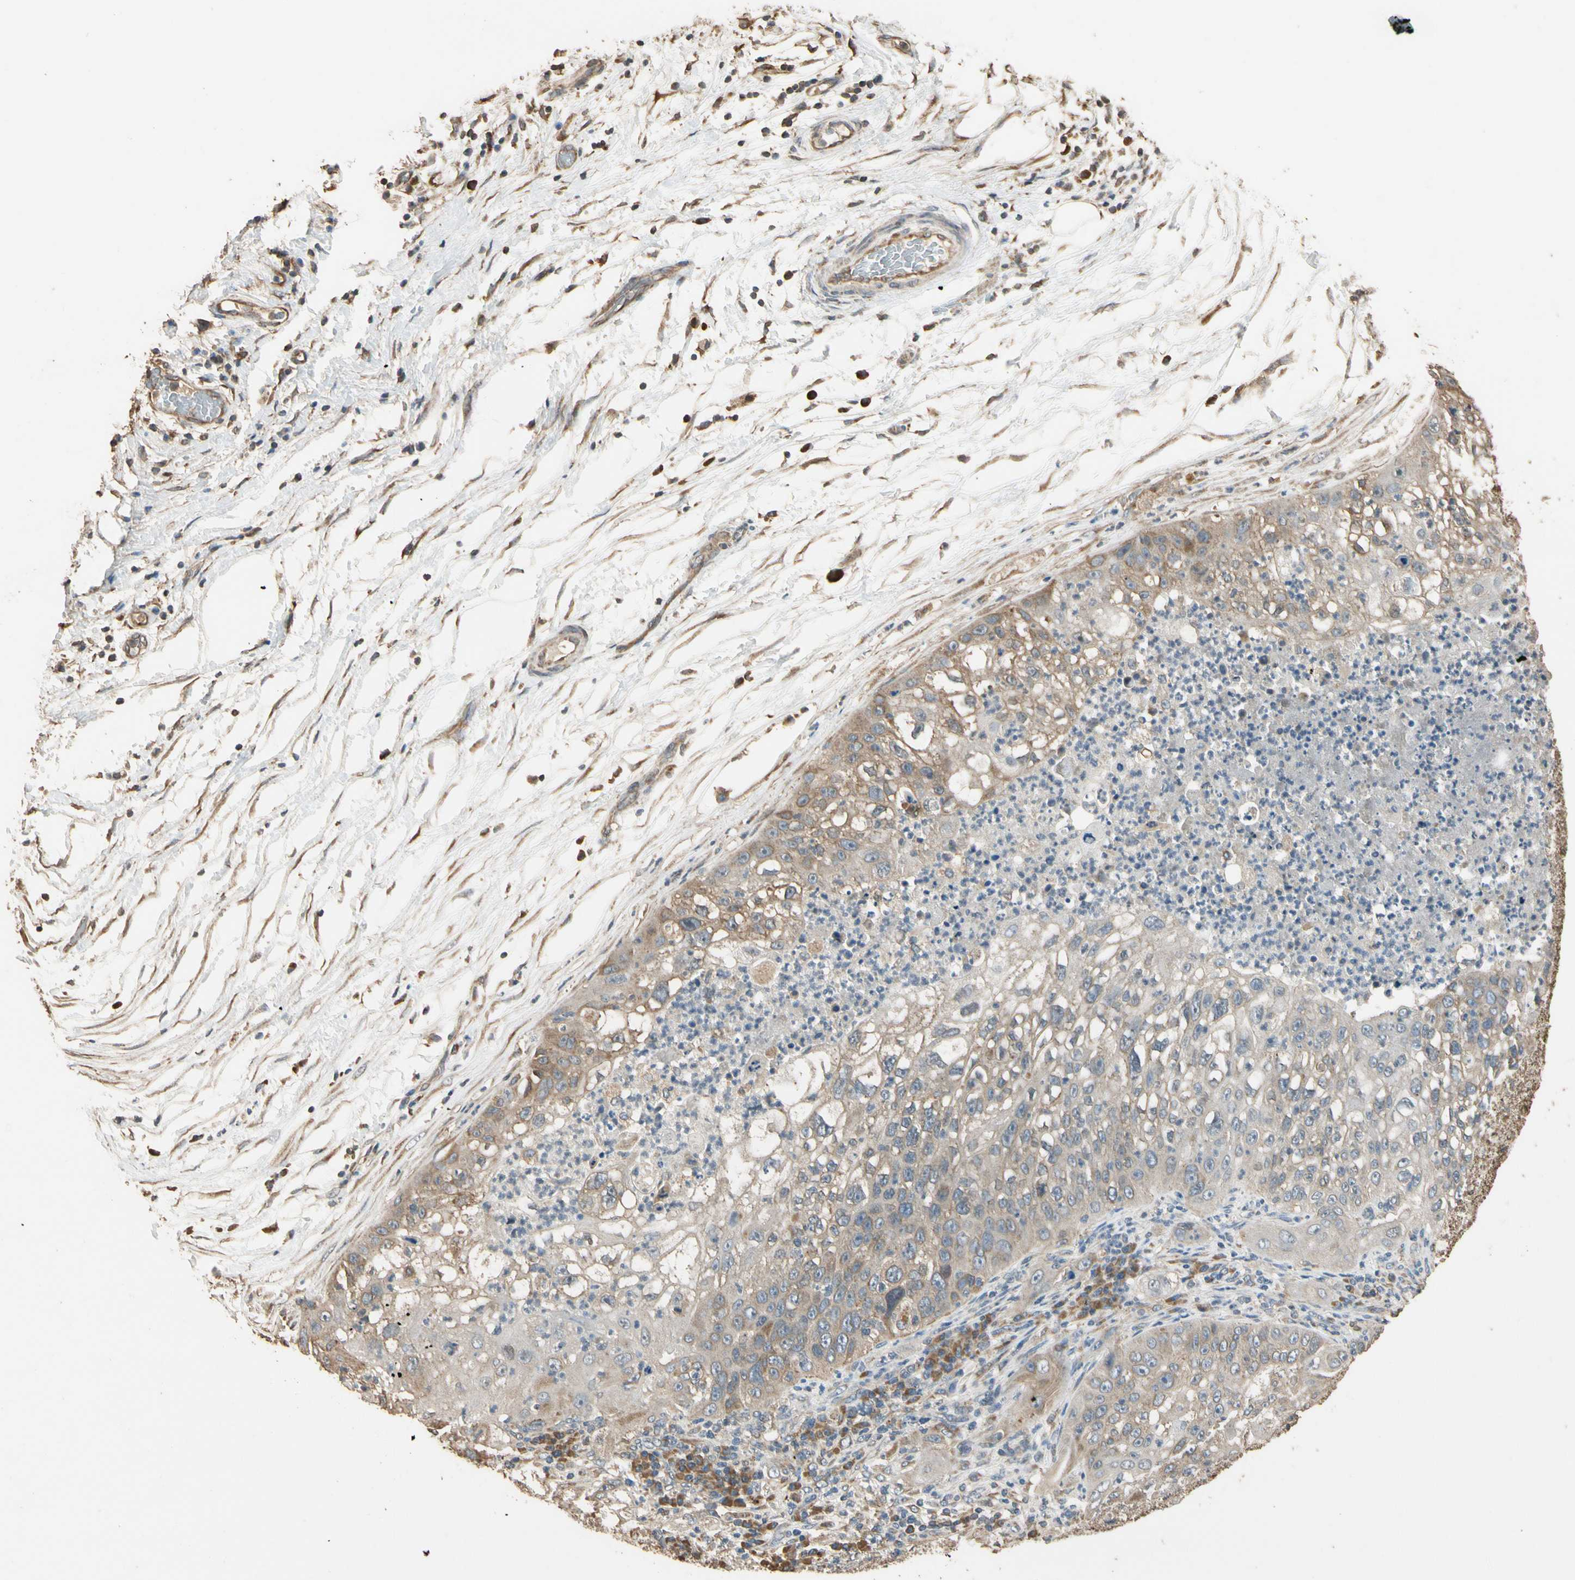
{"staining": {"intensity": "moderate", "quantity": "25%-75%", "location": "cytoplasmic/membranous"}, "tissue": "lung cancer", "cell_type": "Tumor cells", "image_type": "cancer", "snomed": [{"axis": "morphology", "description": "Inflammation, NOS"}, {"axis": "morphology", "description": "Squamous cell carcinoma, NOS"}, {"axis": "topography", "description": "Lymph node"}, {"axis": "topography", "description": "Soft tissue"}, {"axis": "topography", "description": "Lung"}], "caption": "A photomicrograph showing moderate cytoplasmic/membranous staining in approximately 25%-75% of tumor cells in lung squamous cell carcinoma, as visualized by brown immunohistochemical staining.", "gene": "STX18", "patient": {"sex": "male", "age": 66}}